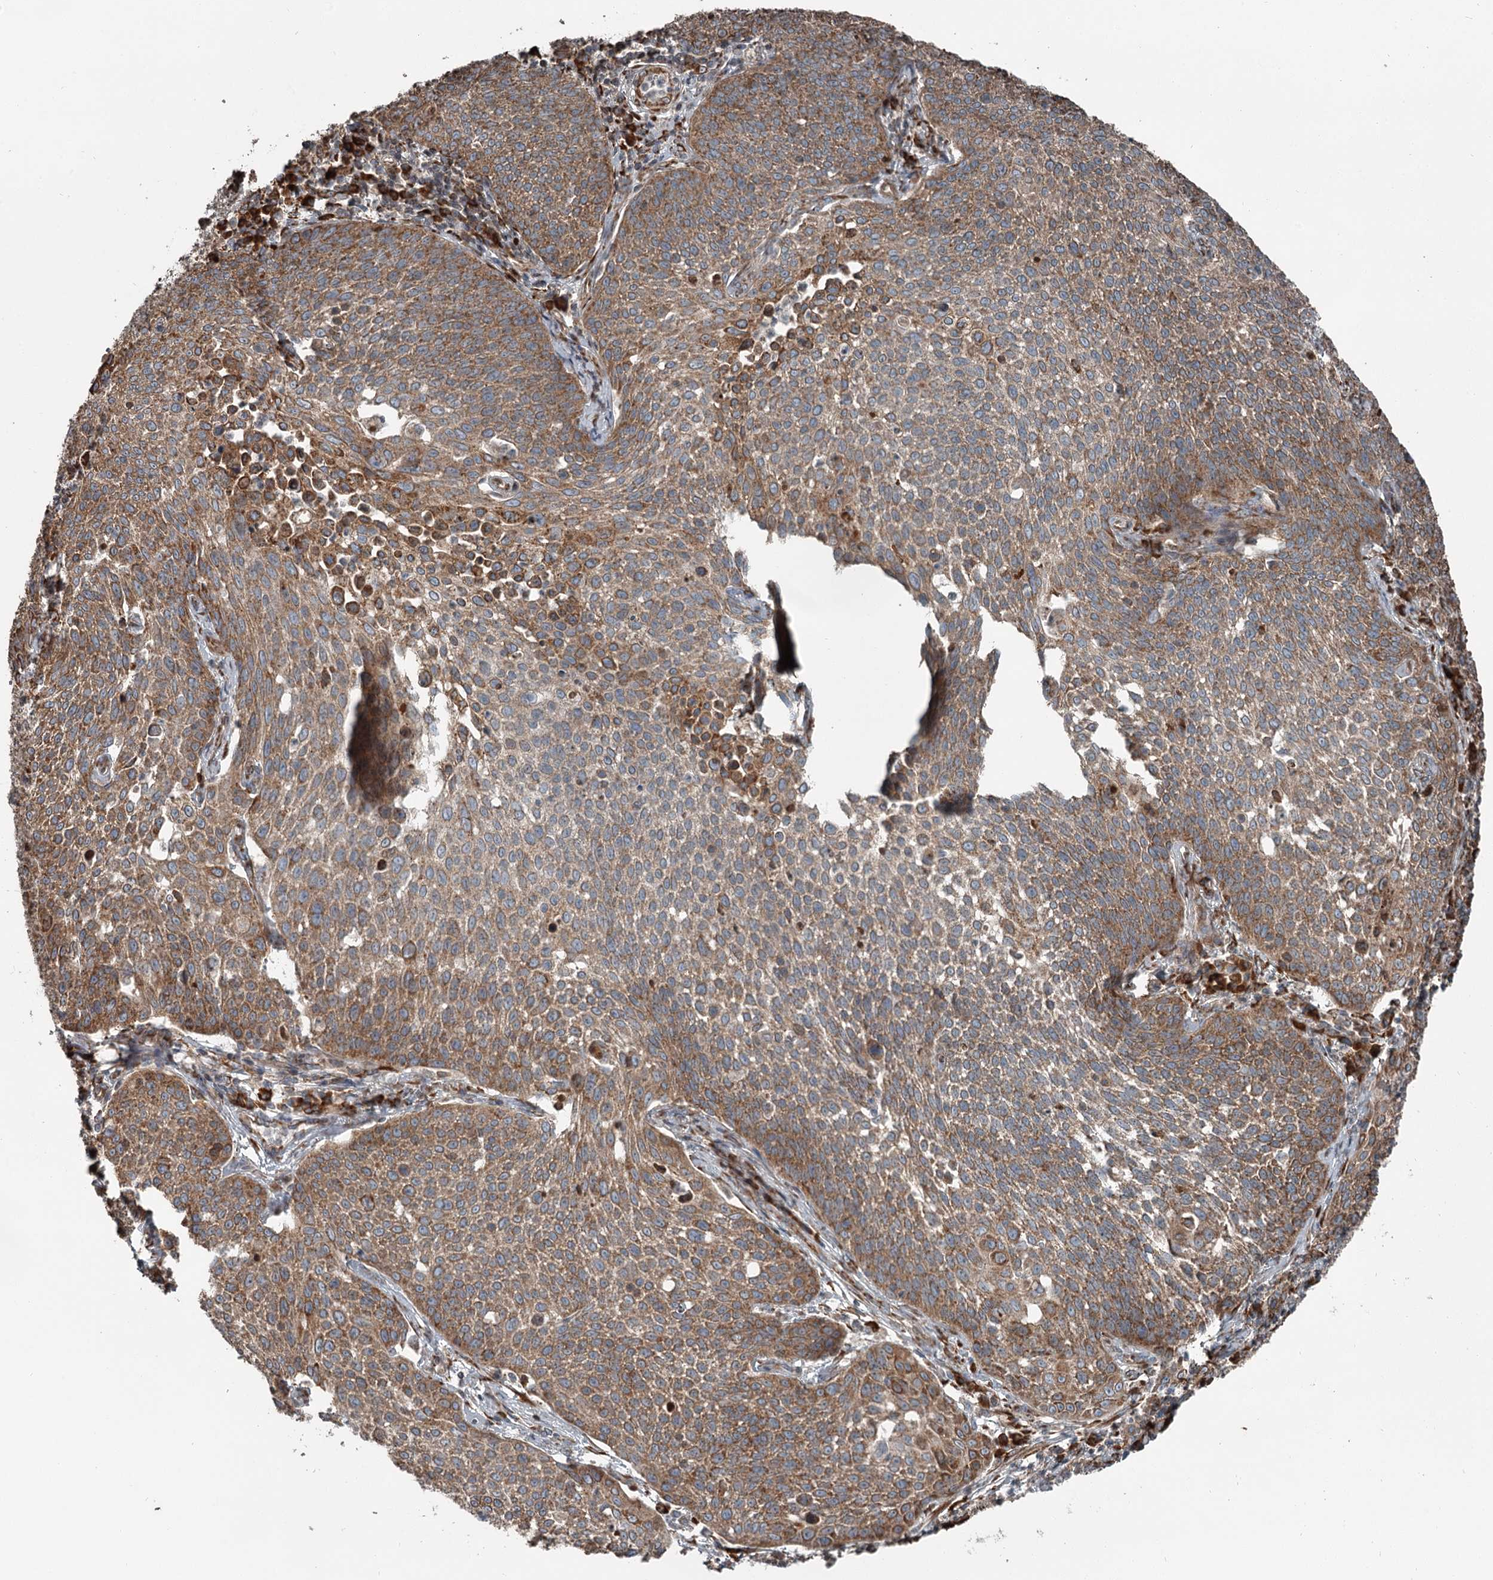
{"staining": {"intensity": "moderate", "quantity": ">75%", "location": "cytoplasmic/membranous"}, "tissue": "cervical cancer", "cell_type": "Tumor cells", "image_type": "cancer", "snomed": [{"axis": "morphology", "description": "Squamous cell carcinoma, NOS"}, {"axis": "topography", "description": "Cervix"}], "caption": "A brown stain shows moderate cytoplasmic/membranous staining of a protein in human cervical cancer (squamous cell carcinoma) tumor cells.", "gene": "RASSF8", "patient": {"sex": "female", "age": 34}}